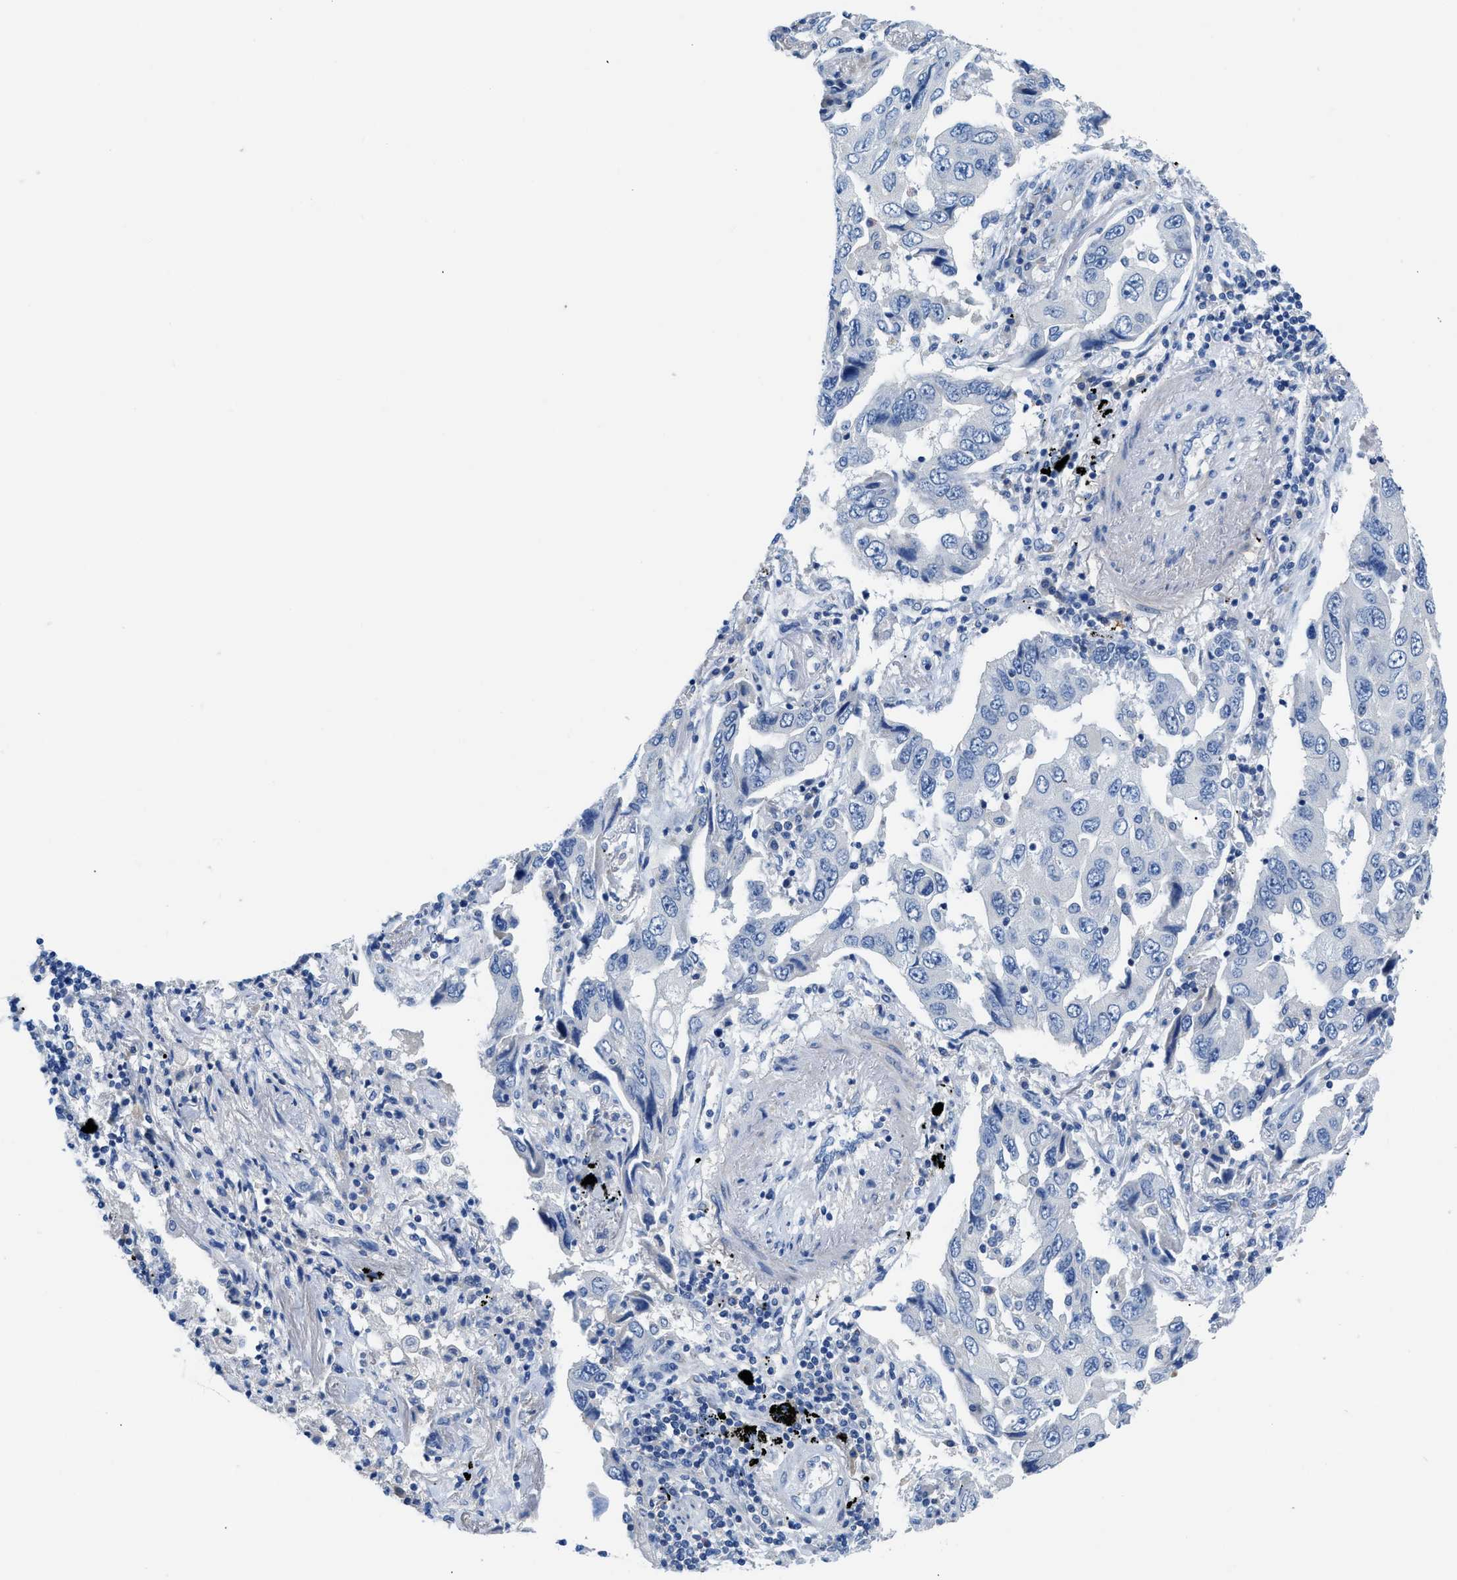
{"staining": {"intensity": "negative", "quantity": "none", "location": "none"}, "tissue": "lung cancer", "cell_type": "Tumor cells", "image_type": "cancer", "snomed": [{"axis": "morphology", "description": "Adenocarcinoma, NOS"}, {"axis": "topography", "description": "Lung"}], "caption": "Protein analysis of adenocarcinoma (lung) reveals no significant staining in tumor cells.", "gene": "SLC10A6", "patient": {"sex": "female", "age": 65}}